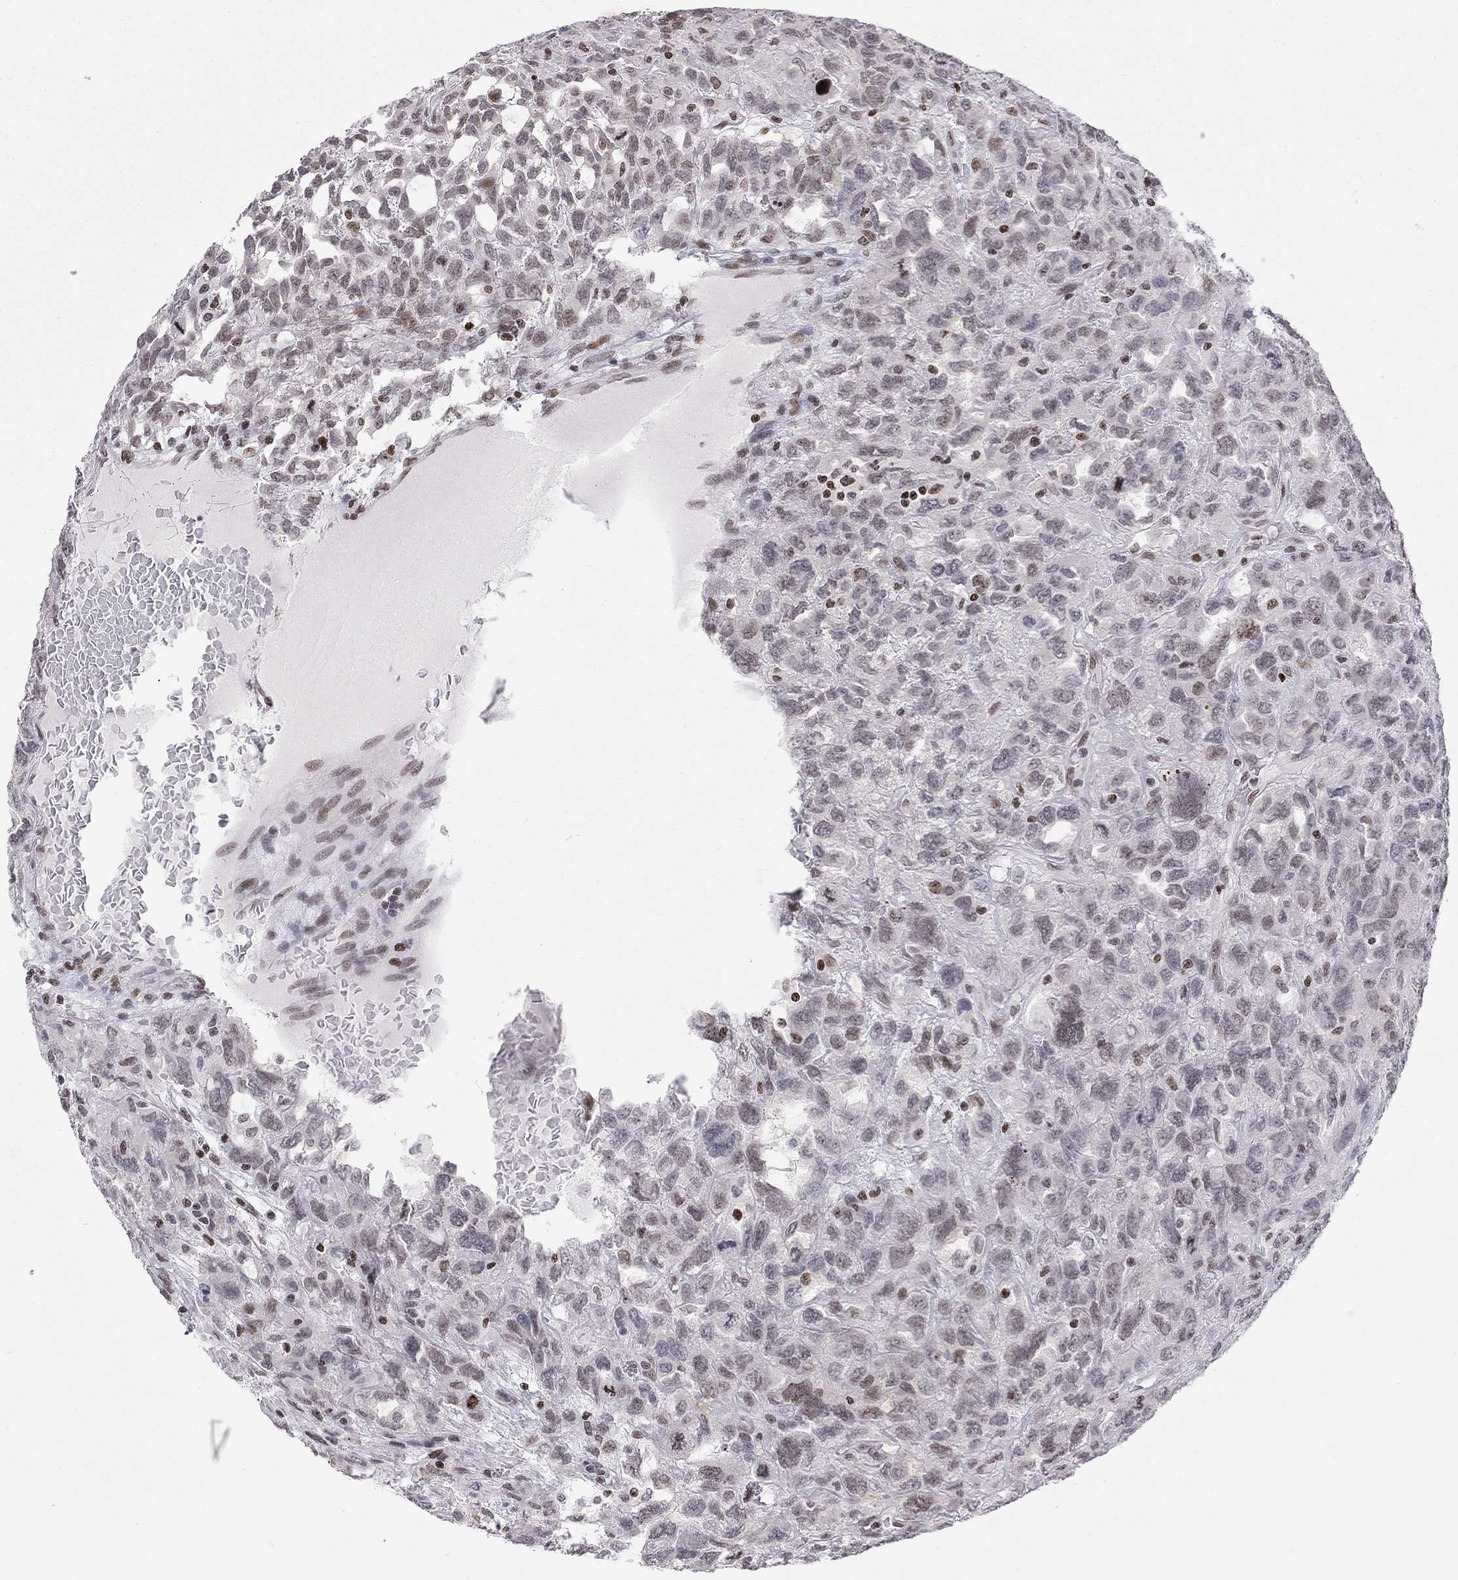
{"staining": {"intensity": "moderate", "quantity": "<25%", "location": "nuclear"}, "tissue": "testis cancer", "cell_type": "Tumor cells", "image_type": "cancer", "snomed": [{"axis": "morphology", "description": "Seminoma, NOS"}, {"axis": "topography", "description": "Testis"}], "caption": "Immunohistochemical staining of testis cancer shows low levels of moderate nuclear expression in approximately <25% of tumor cells. The staining is performed using DAB (3,3'-diaminobenzidine) brown chromogen to label protein expression. The nuclei are counter-stained blue using hematoxylin.", "gene": "H2AX", "patient": {"sex": "male", "age": 52}}